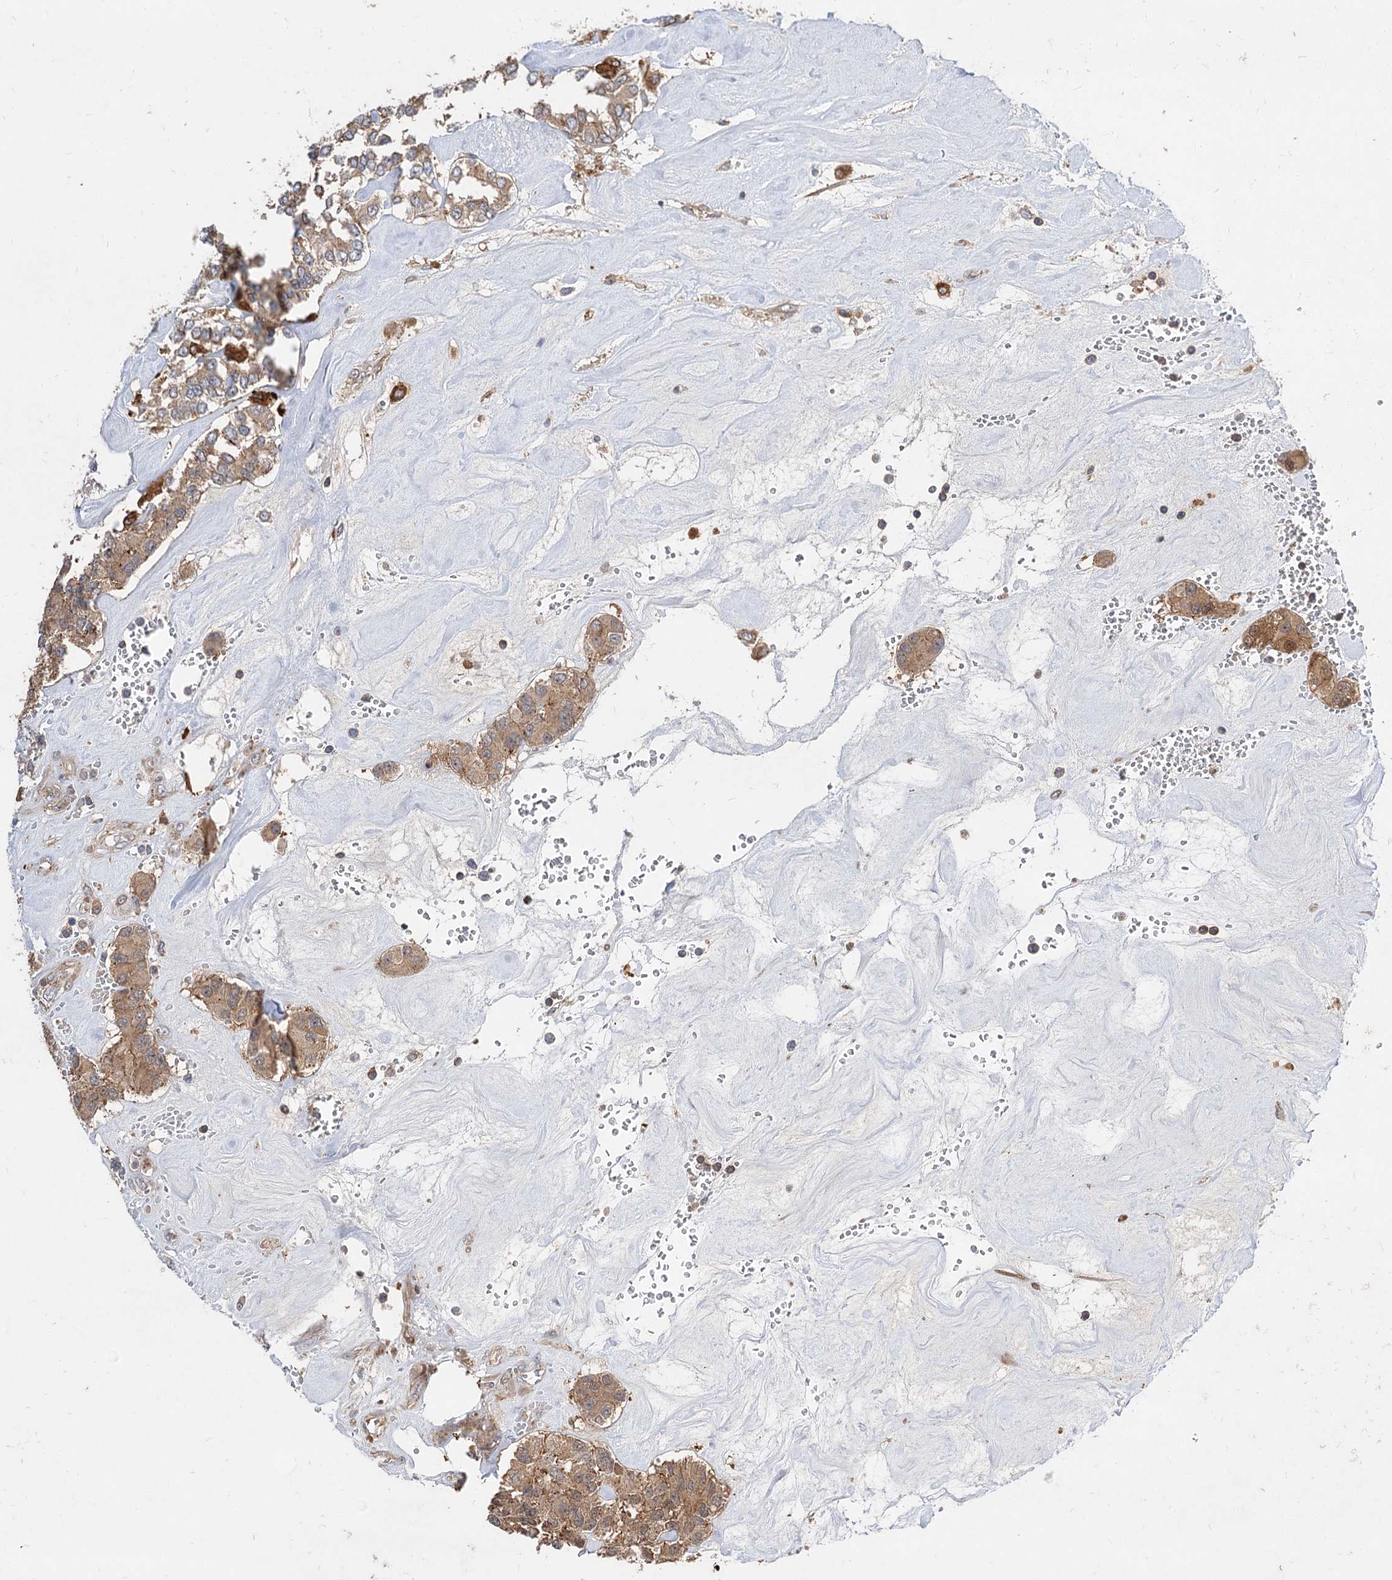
{"staining": {"intensity": "moderate", "quantity": ">75%", "location": "cytoplasmic/membranous"}, "tissue": "carcinoid", "cell_type": "Tumor cells", "image_type": "cancer", "snomed": [{"axis": "morphology", "description": "Carcinoid, malignant, NOS"}, {"axis": "topography", "description": "Pancreas"}], "caption": "IHC (DAB) staining of human carcinoid exhibits moderate cytoplasmic/membranous protein staining in about >75% of tumor cells.", "gene": "FBXW8", "patient": {"sex": "male", "age": 41}}